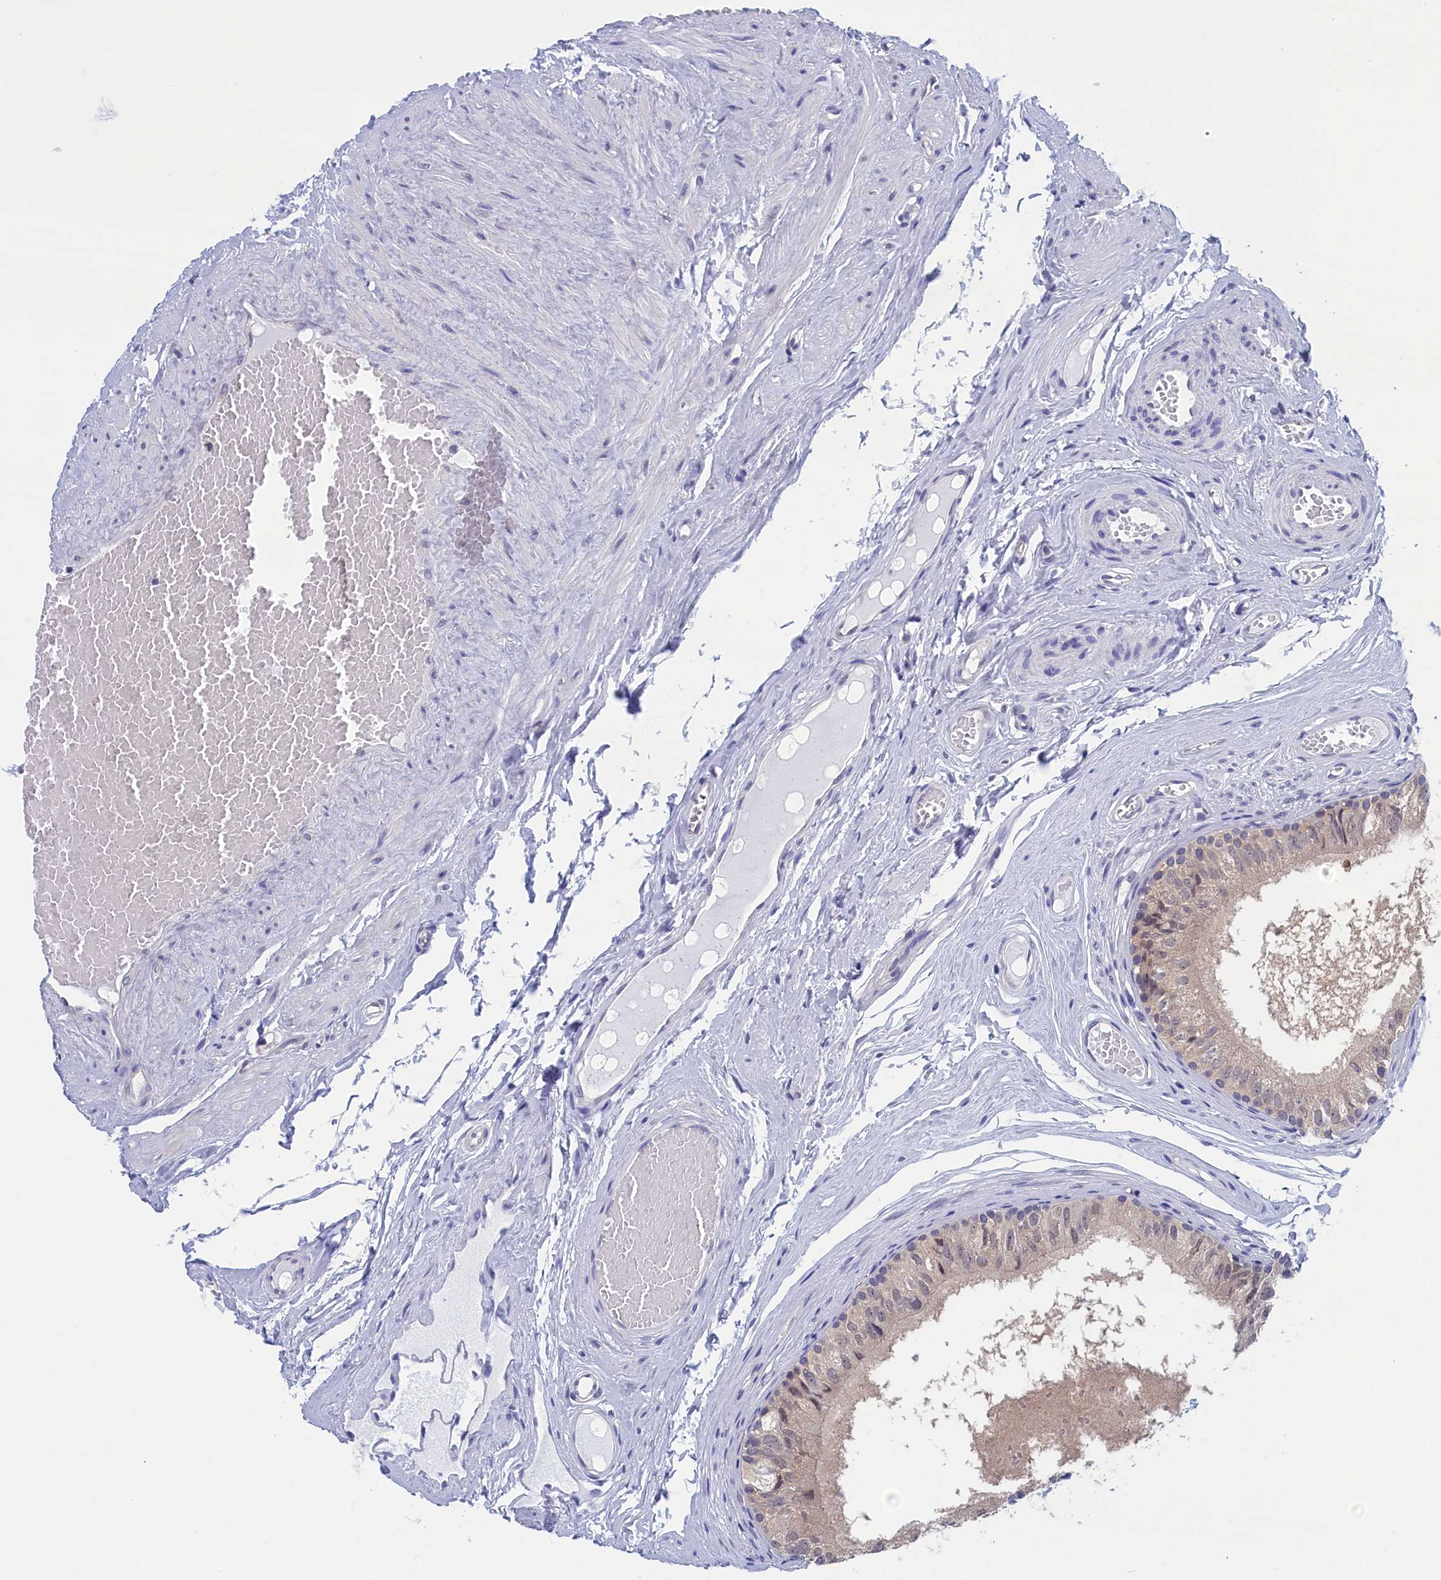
{"staining": {"intensity": "negative", "quantity": "none", "location": "none"}, "tissue": "epididymis", "cell_type": "Glandular cells", "image_type": "normal", "snomed": [{"axis": "morphology", "description": "Normal tissue, NOS"}, {"axis": "topography", "description": "Epididymis"}], "caption": "The histopathology image reveals no significant positivity in glandular cells of epididymis. (Immunohistochemistry, brightfield microscopy, high magnification).", "gene": "PGP", "patient": {"sex": "male", "age": 79}}